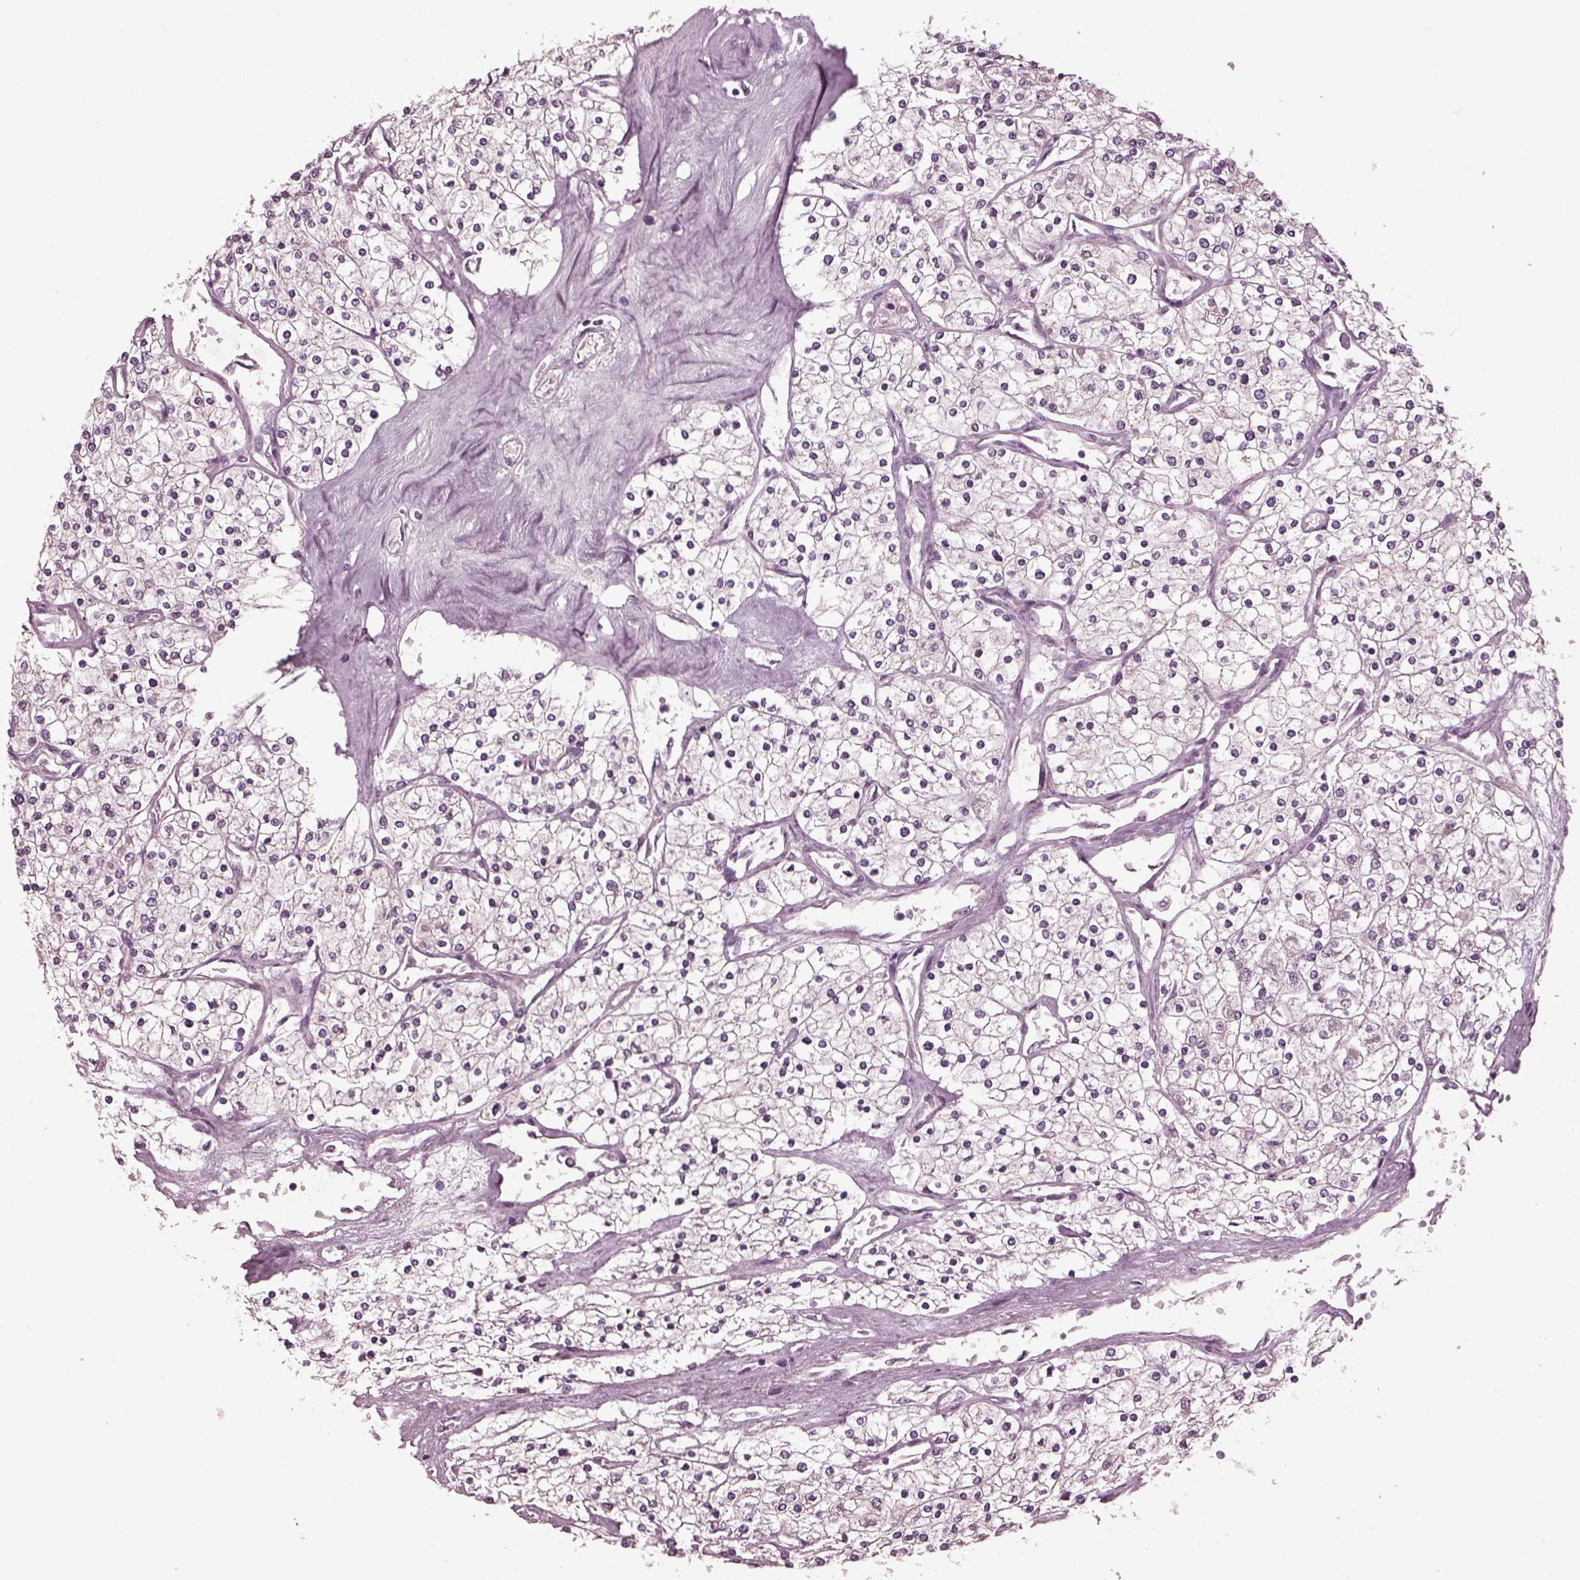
{"staining": {"intensity": "negative", "quantity": "none", "location": "none"}, "tissue": "renal cancer", "cell_type": "Tumor cells", "image_type": "cancer", "snomed": [{"axis": "morphology", "description": "Adenocarcinoma, NOS"}, {"axis": "topography", "description": "Kidney"}], "caption": "High magnification brightfield microscopy of adenocarcinoma (renal) stained with DAB (brown) and counterstained with hematoxylin (blue): tumor cells show no significant staining. Nuclei are stained in blue.", "gene": "CLCN4", "patient": {"sex": "male", "age": 80}}